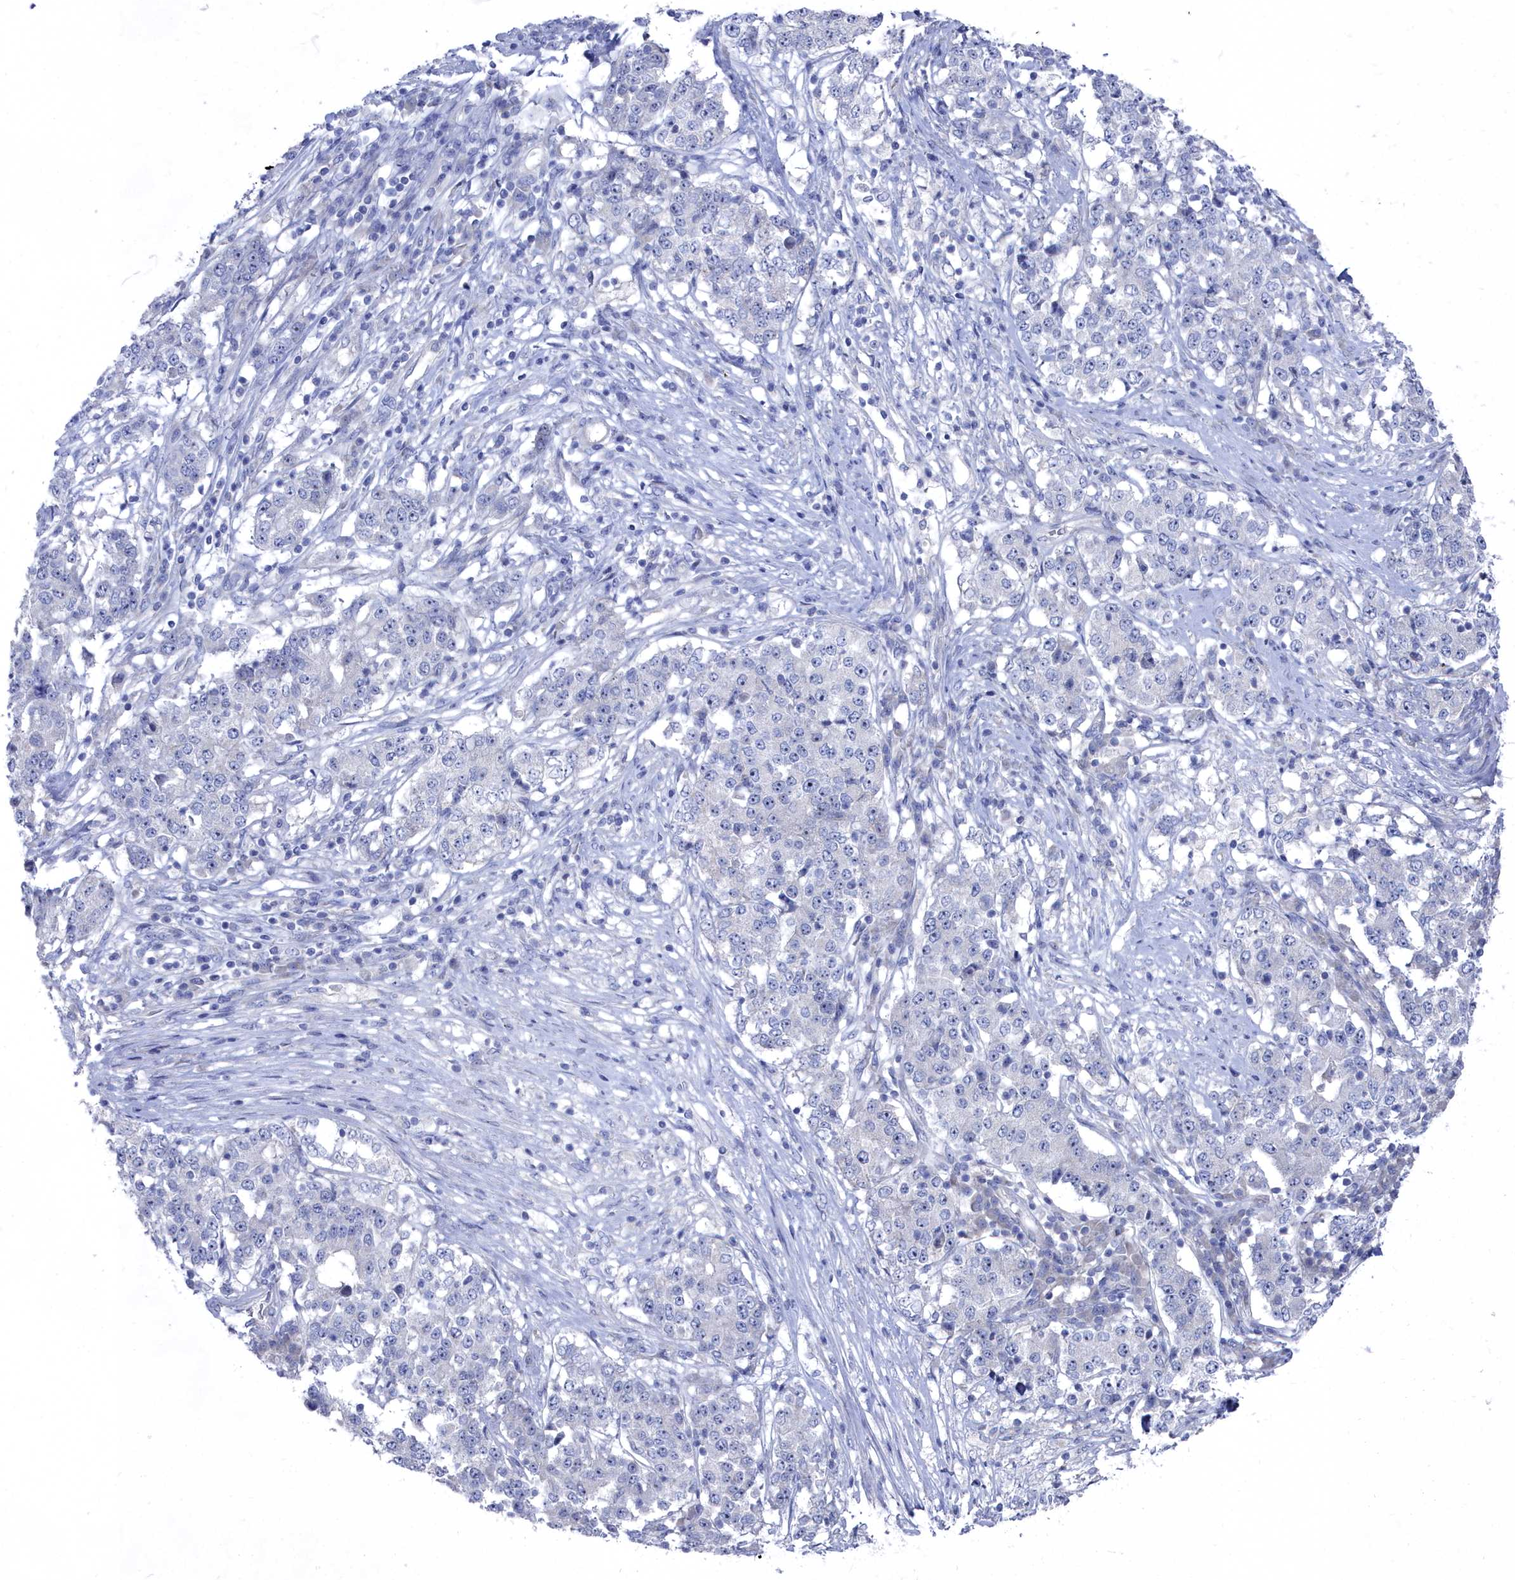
{"staining": {"intensity": "negative", "quantity": "none", "location": "none"}, "tissue": "stomach cancer", "cell_type": "Tumor cells", "image_type": "cancer", "snomed": [{"axis": "morphology", "description": "Adenocarcinoma, NOS"}, {"axis": "topography", "description": "Stomach"}], "caption": "High power microscopy image of an immunohistochemistry image of stomach cancer (adenocarcinoma), revealing no significant staining in tumor cells.", "gene": "CCDC149", "patient": {"sex": "male", "age": 59}}